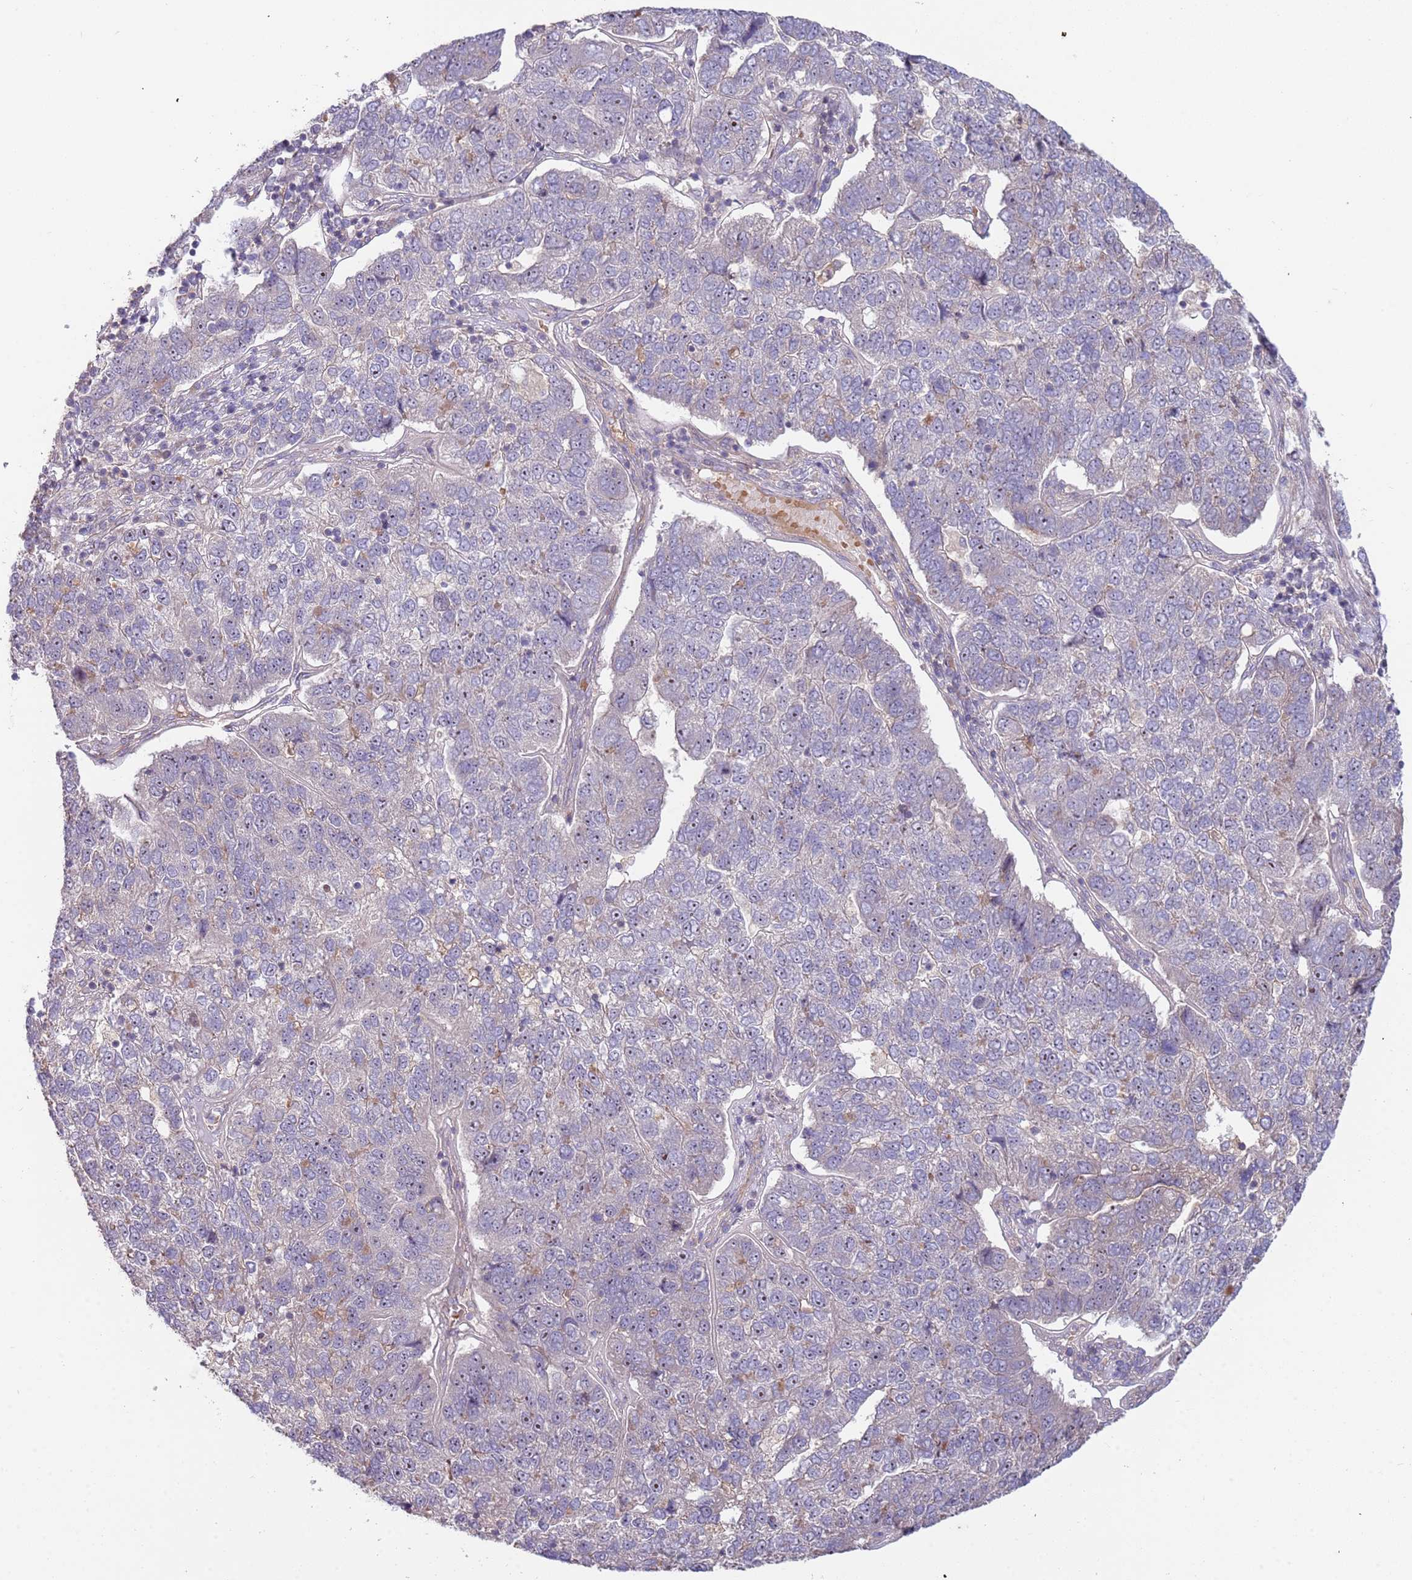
{"staining": {"intensity": "weak", "quantity": "<25%", "location": "nuclear"}, "tissue": "pancreatic cancer", "cell_type": "Tumor cells", "image_type": "cancer", "snomed": [{"axis": "morphology", "description": "Adenocarcinoma, NOS"}, {"axis": "topography", "description": "Pancreas"}], "caption": "The immunohistochemistry (IHC) photomicrograph has no significant staining in tumor cells of pancreatic cancer tissue. The staining was performed using DAB to visualize the protein expression in brown, while the nuclei were stained in blue with hematoxylin (Magnification: 20x).", "gene": "TRAPPC6B", "patient": {"sex": "female", "age": 61}}